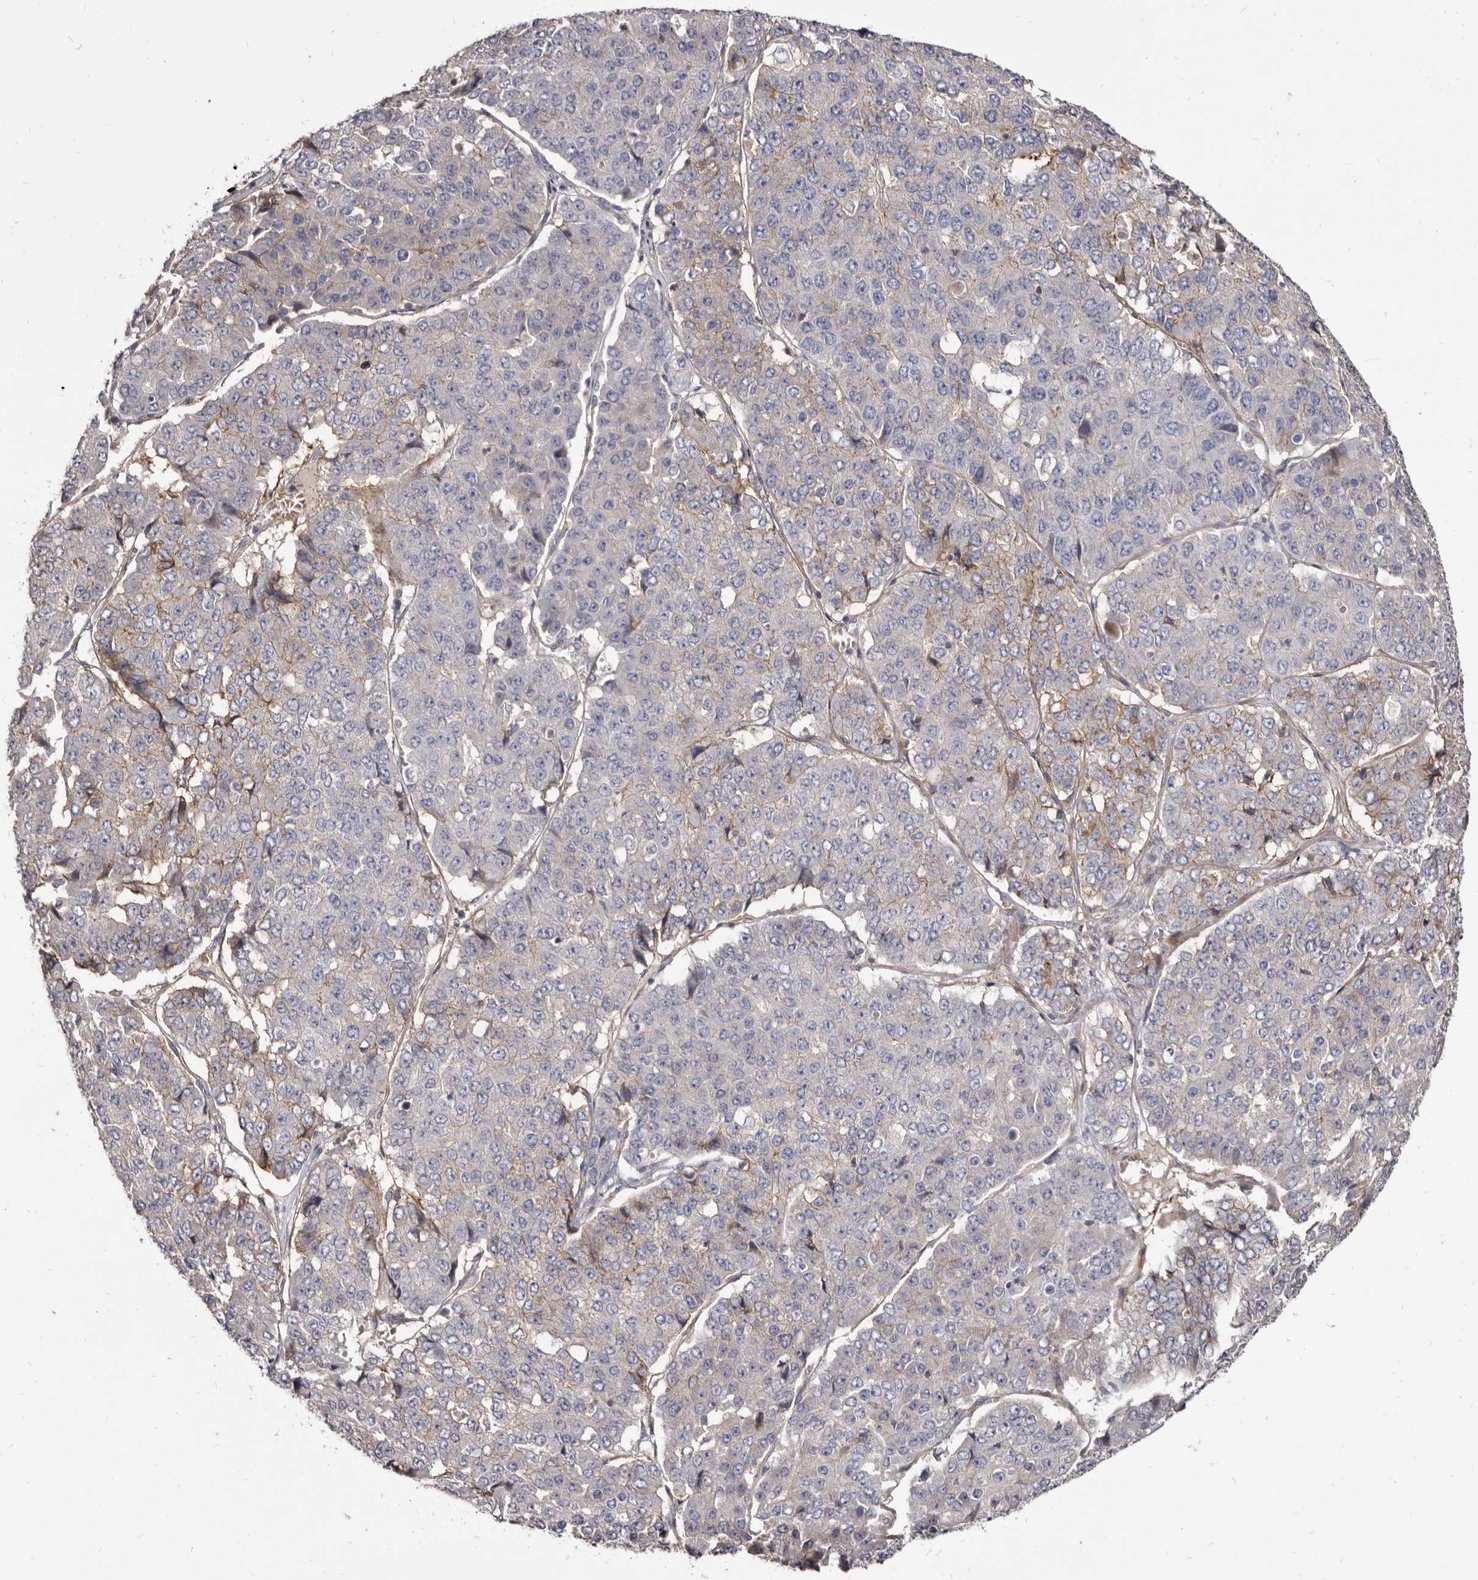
{"staining": {"intensity": "moderate", "quantity": "<25%", "location": "cytoplasmic/membranous"}, "tissue": "pancreatic cancer", "cell_type": "Tumor cells", "image_type": "cancer", "snomed": [{"axis": "morphology", "description": "Adenocarcinoma, NOS"}, {"axis": "topography", "description": "Pancreas"}], "caption": "Immunohistochemistry (IHC) staining of pancreatic cancer (adenocarcinoma), which exhibits low levels of moderate cytoplasmic/membranous expression in about <25% of tumor cells indicating moderate cytoplasmic/membranous protein staining. The staining was performed using DAB (3,3'-diaminobenzidine) (brown) for protein detection and nuclei were counterstained in hematoxylin (blue).", "gene": "FAS", "patient": {"sex": "male", "age": 50}}